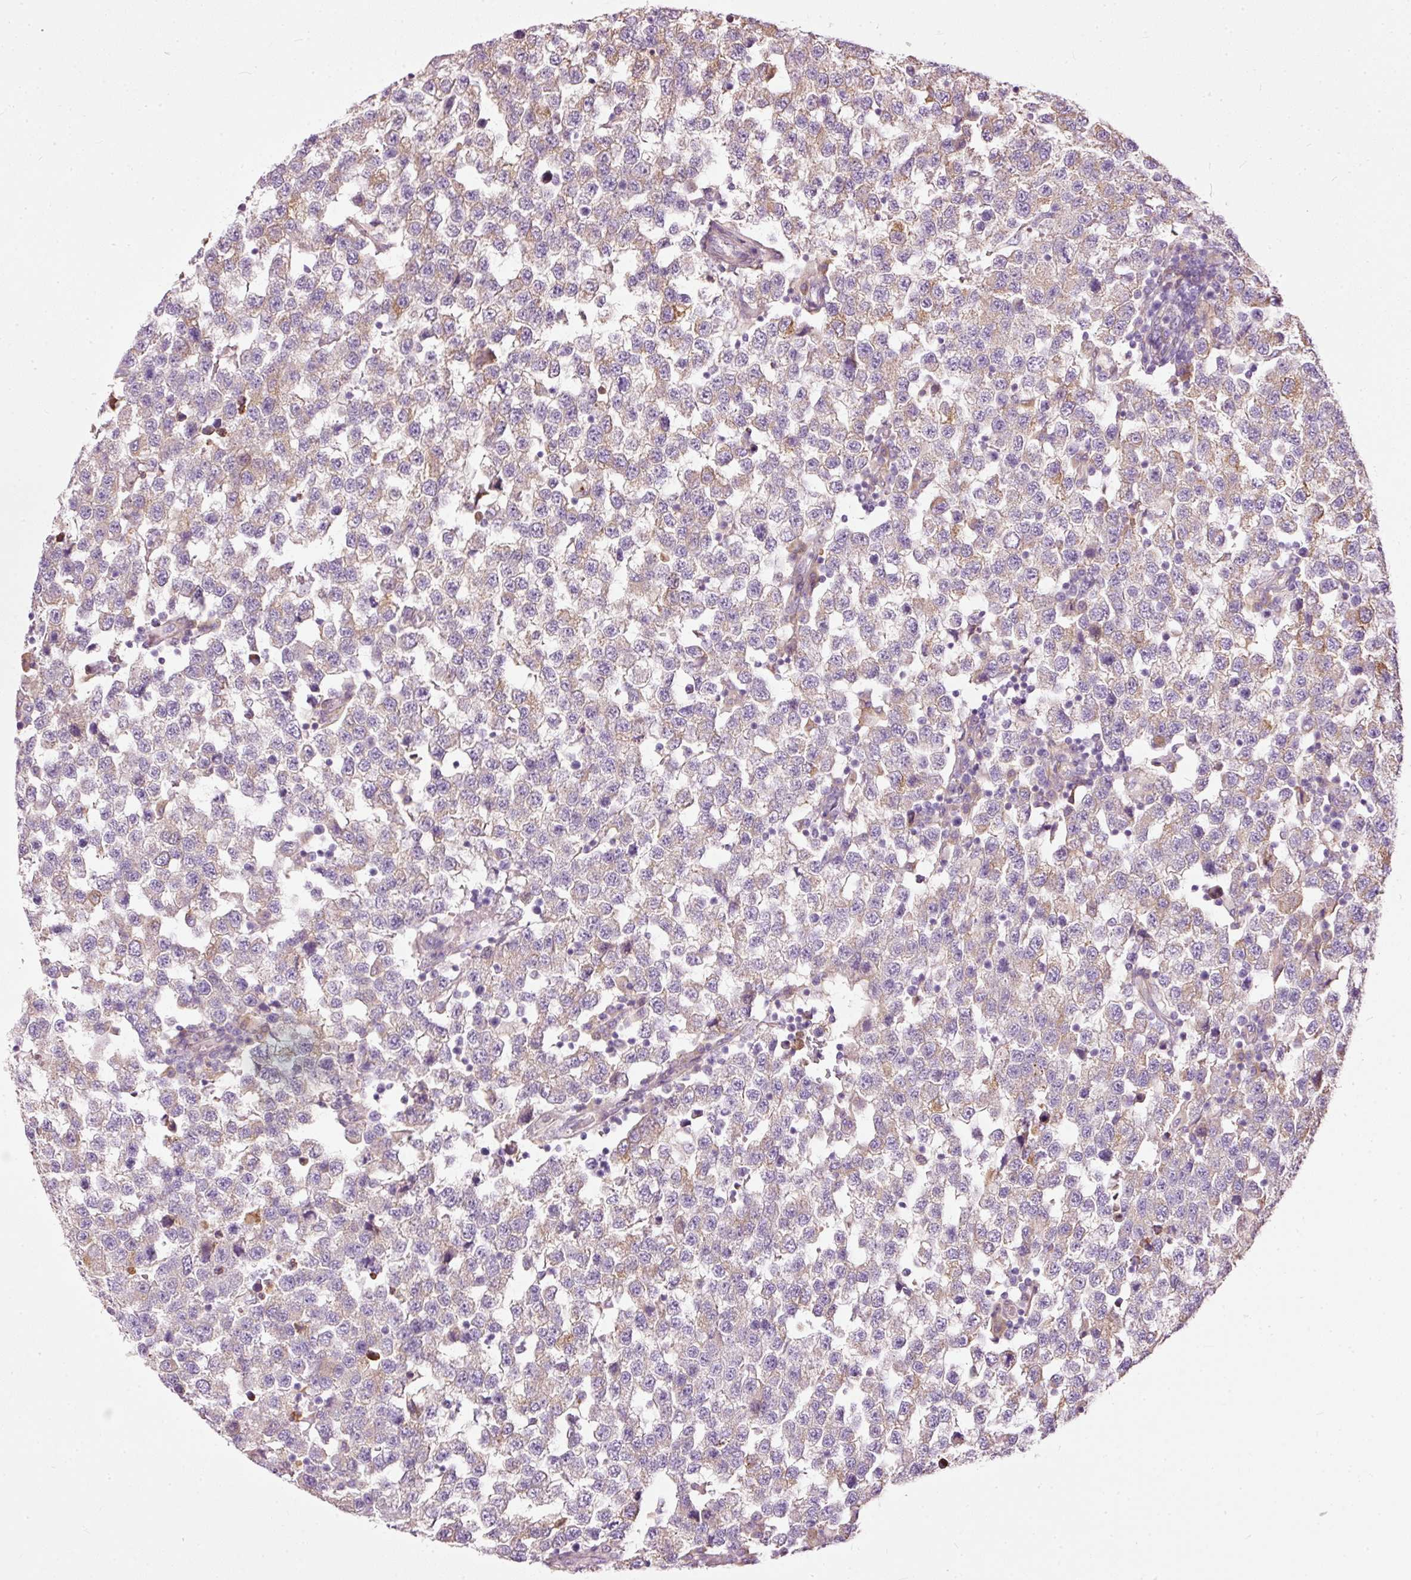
{"staining": {"intensity": "moderate", "quantity": "25%-75%", "location": "cytoplasmic/membranous"}, "tissue": "testis cancer", "cell_type": "Tumor cells", "image_type": "cancer", "snomed": [{"axis": "morphology", "description": "Seminoma, NOS"}, {"axis": "topography", "description": "Testis"}], "caption": "This histopathology image displays immunohistochemistry (IHC) staining of testis seminoma, with medium moderate cytoplasmic/membranous expression in approximately 25%-75% of tumor cells.", "gene": "PAQR9", "patient": {"sex": "male", "age": 34}}